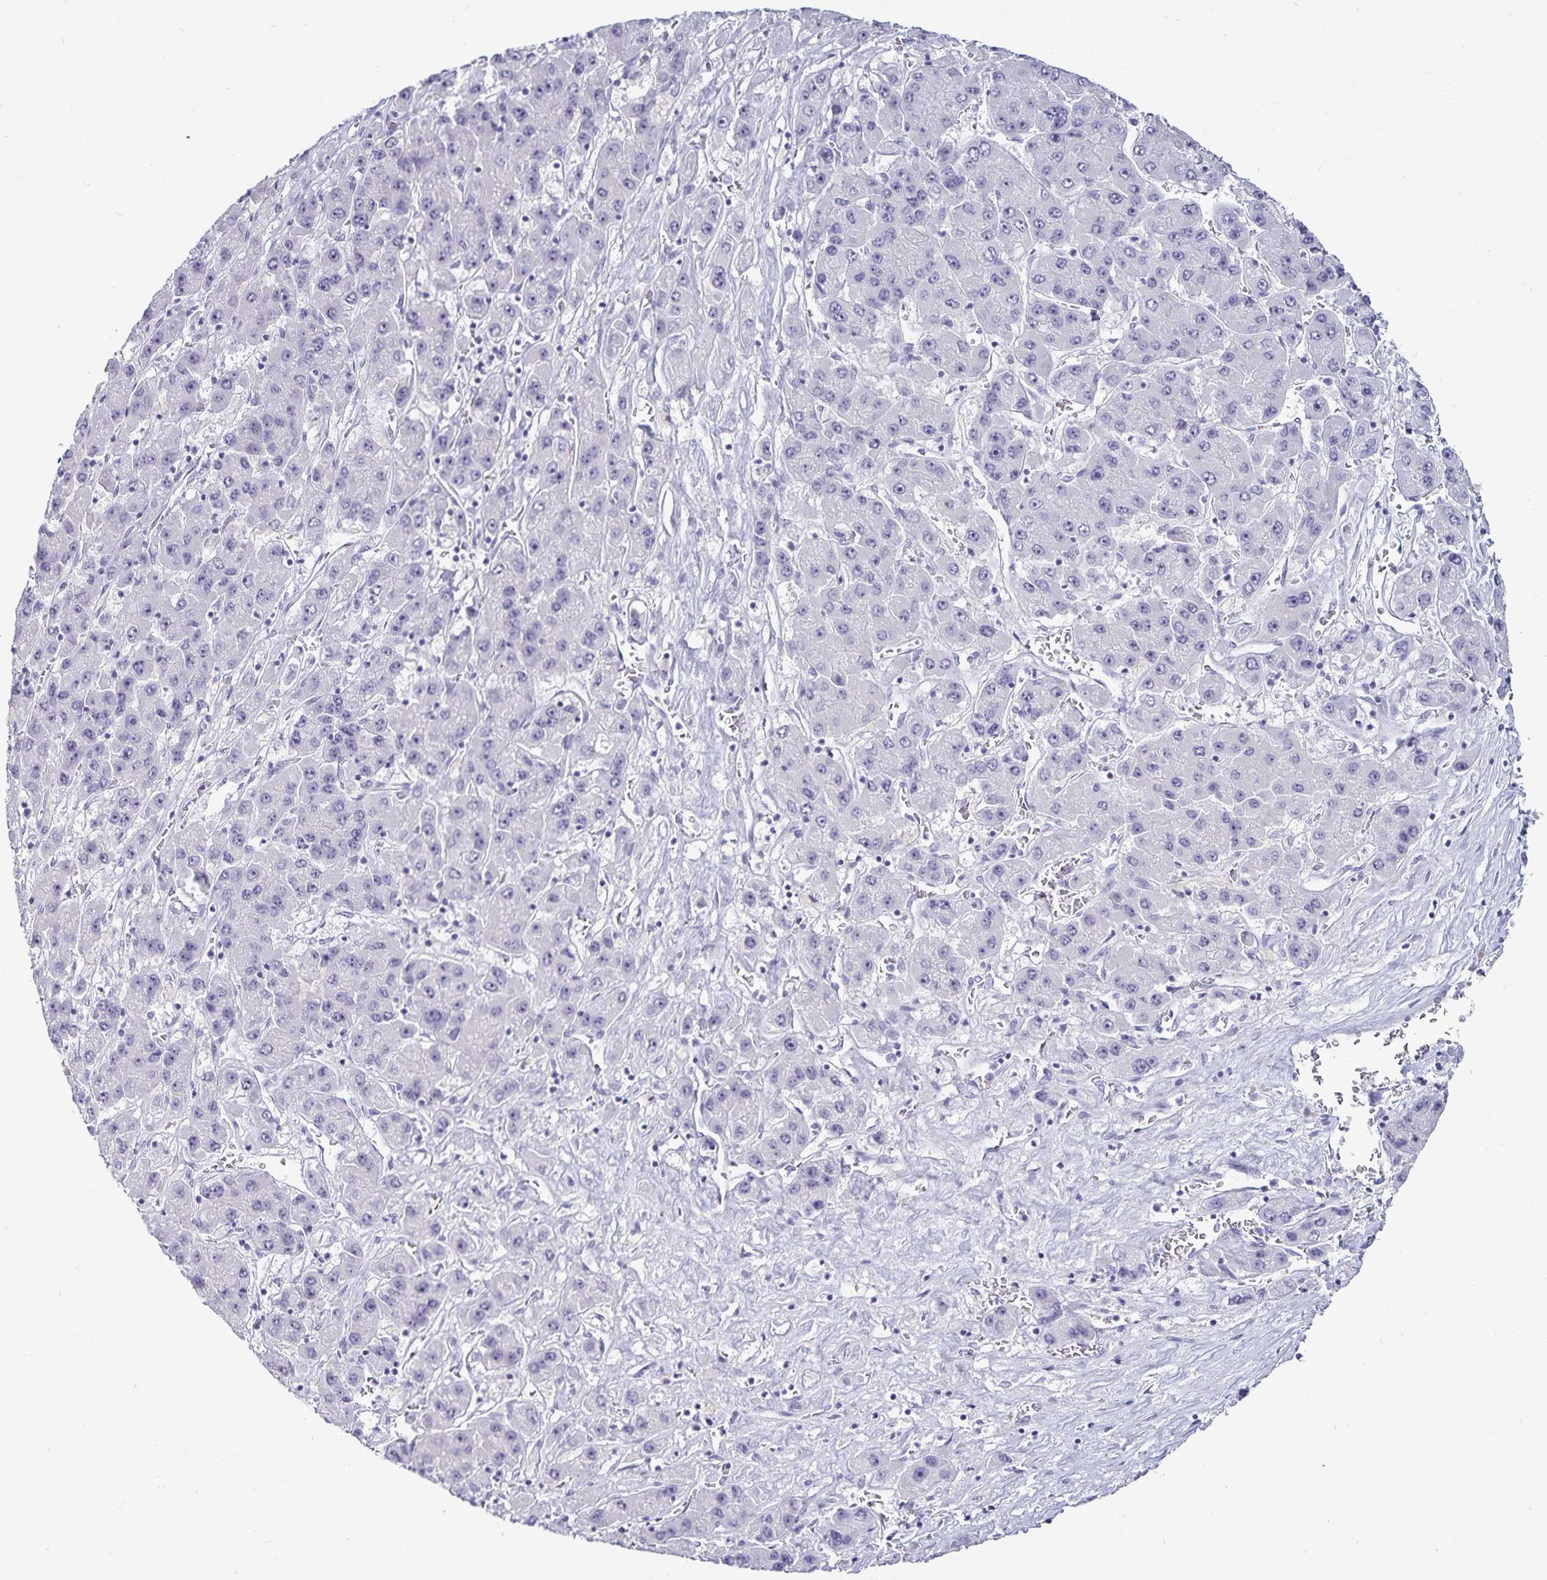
{"staining": {"intensity": "negative", "quantity": "none", "location": "none"}, "tissue": "liver cancer", "cell_type": "Tumor cells", "image_type": "cancer", "snomed": [{"axis": "morphology", "description": "Carcinoma, Hepatocellular, NOS"}, {"axis": "topography", "description": "Liver"}], "caption": "Immunohistochemistry photomicrograph of neoplastic tissue: human liver cancer stained with DAB shows no significant protein positivity in tumor cells. Nuclei are stained in blue.", "gene": "DEFA6", "patient": {"sex": "female", "age": 61}}